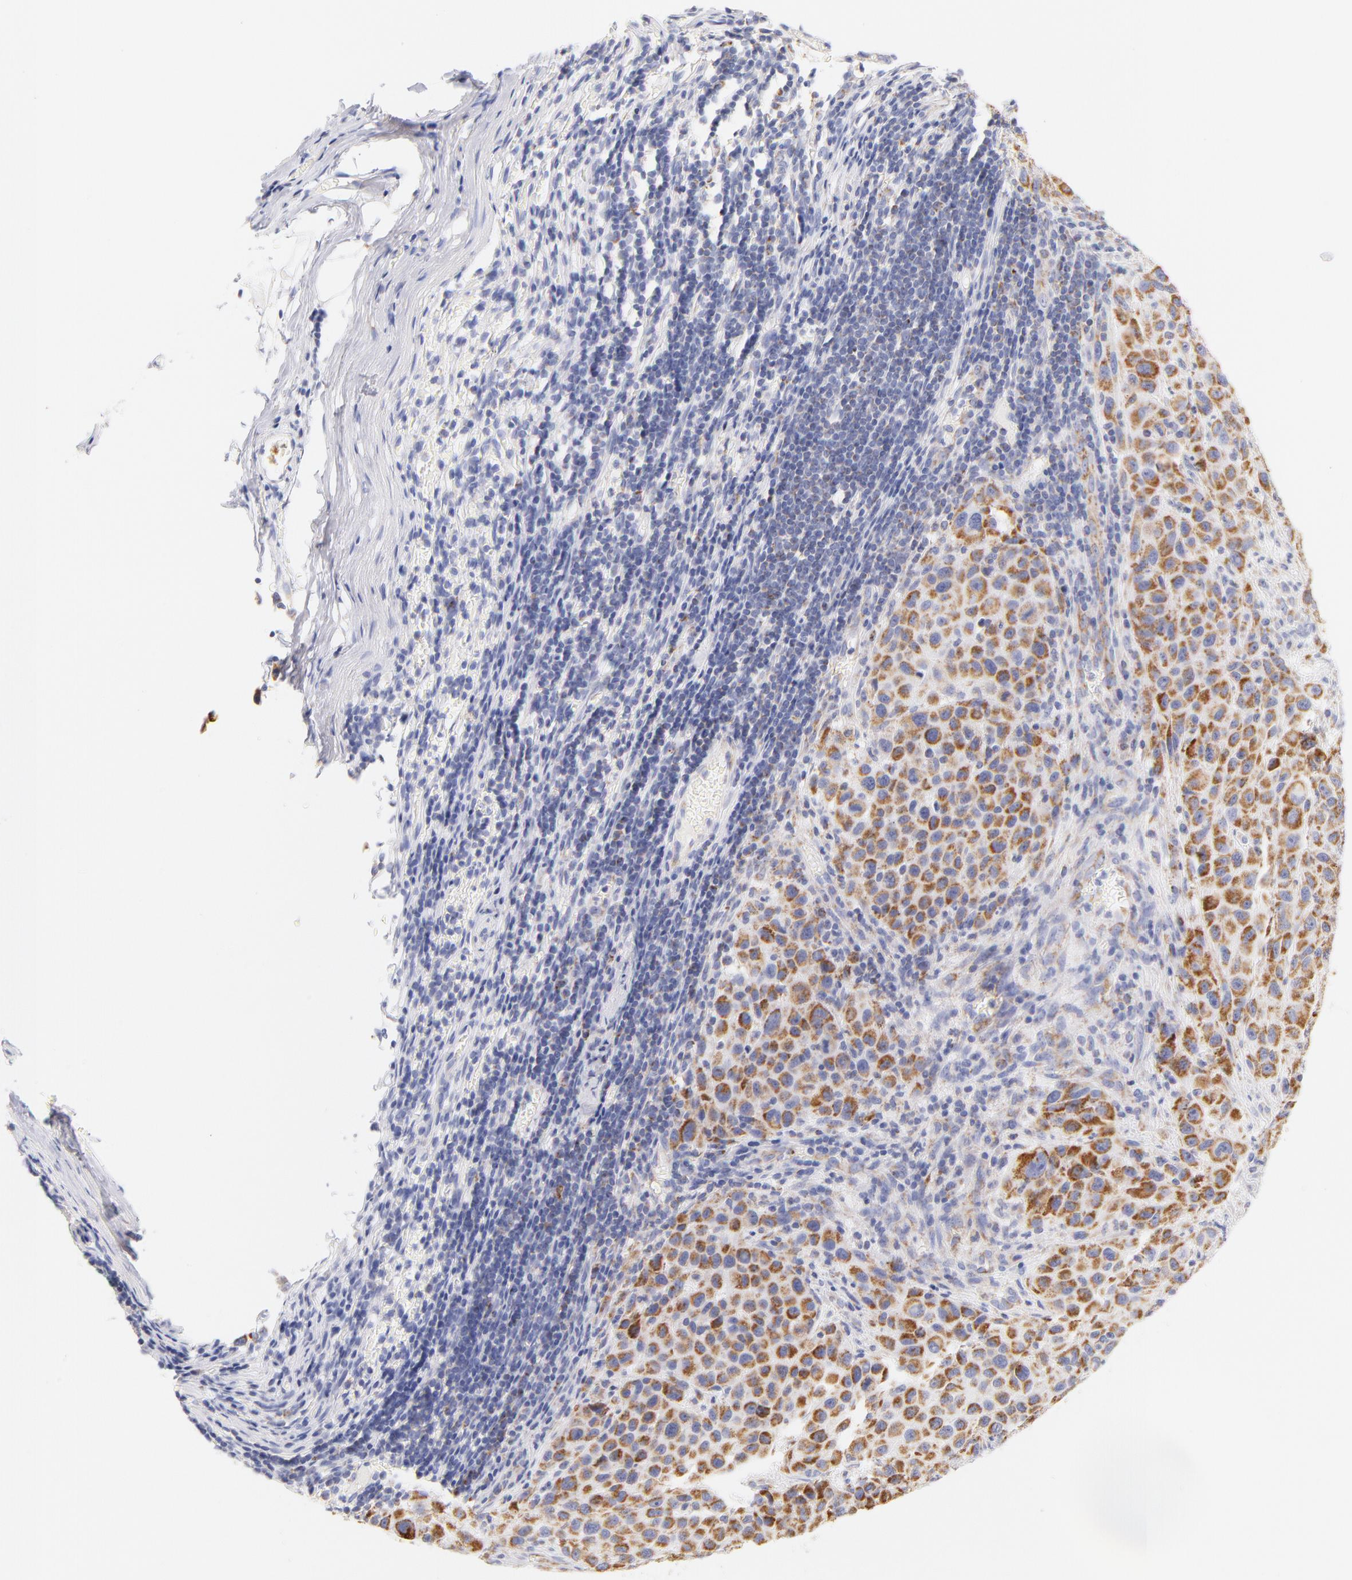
{"staining": {"intensity": "moderate", "quantity": ">75%", "location": "cytoplasmic/membranous"}, "tissue": "melanoma", "cell_type": "Tumor cells", "image_type": "cancer", "snomed": [{"axis": "morphology", "description": "Malignant melanoma, Metastatic site"}, {"axis": "topography", "description": "Lymph node"}], "caption": "DAB immunohistochemical staining of melanoma reveals moderate cytoplasmic/membranous protein expression in approximately >75% of tumor cells.", "gene": "AIFM1", "patient": {"sex": "male", "age": 61}}